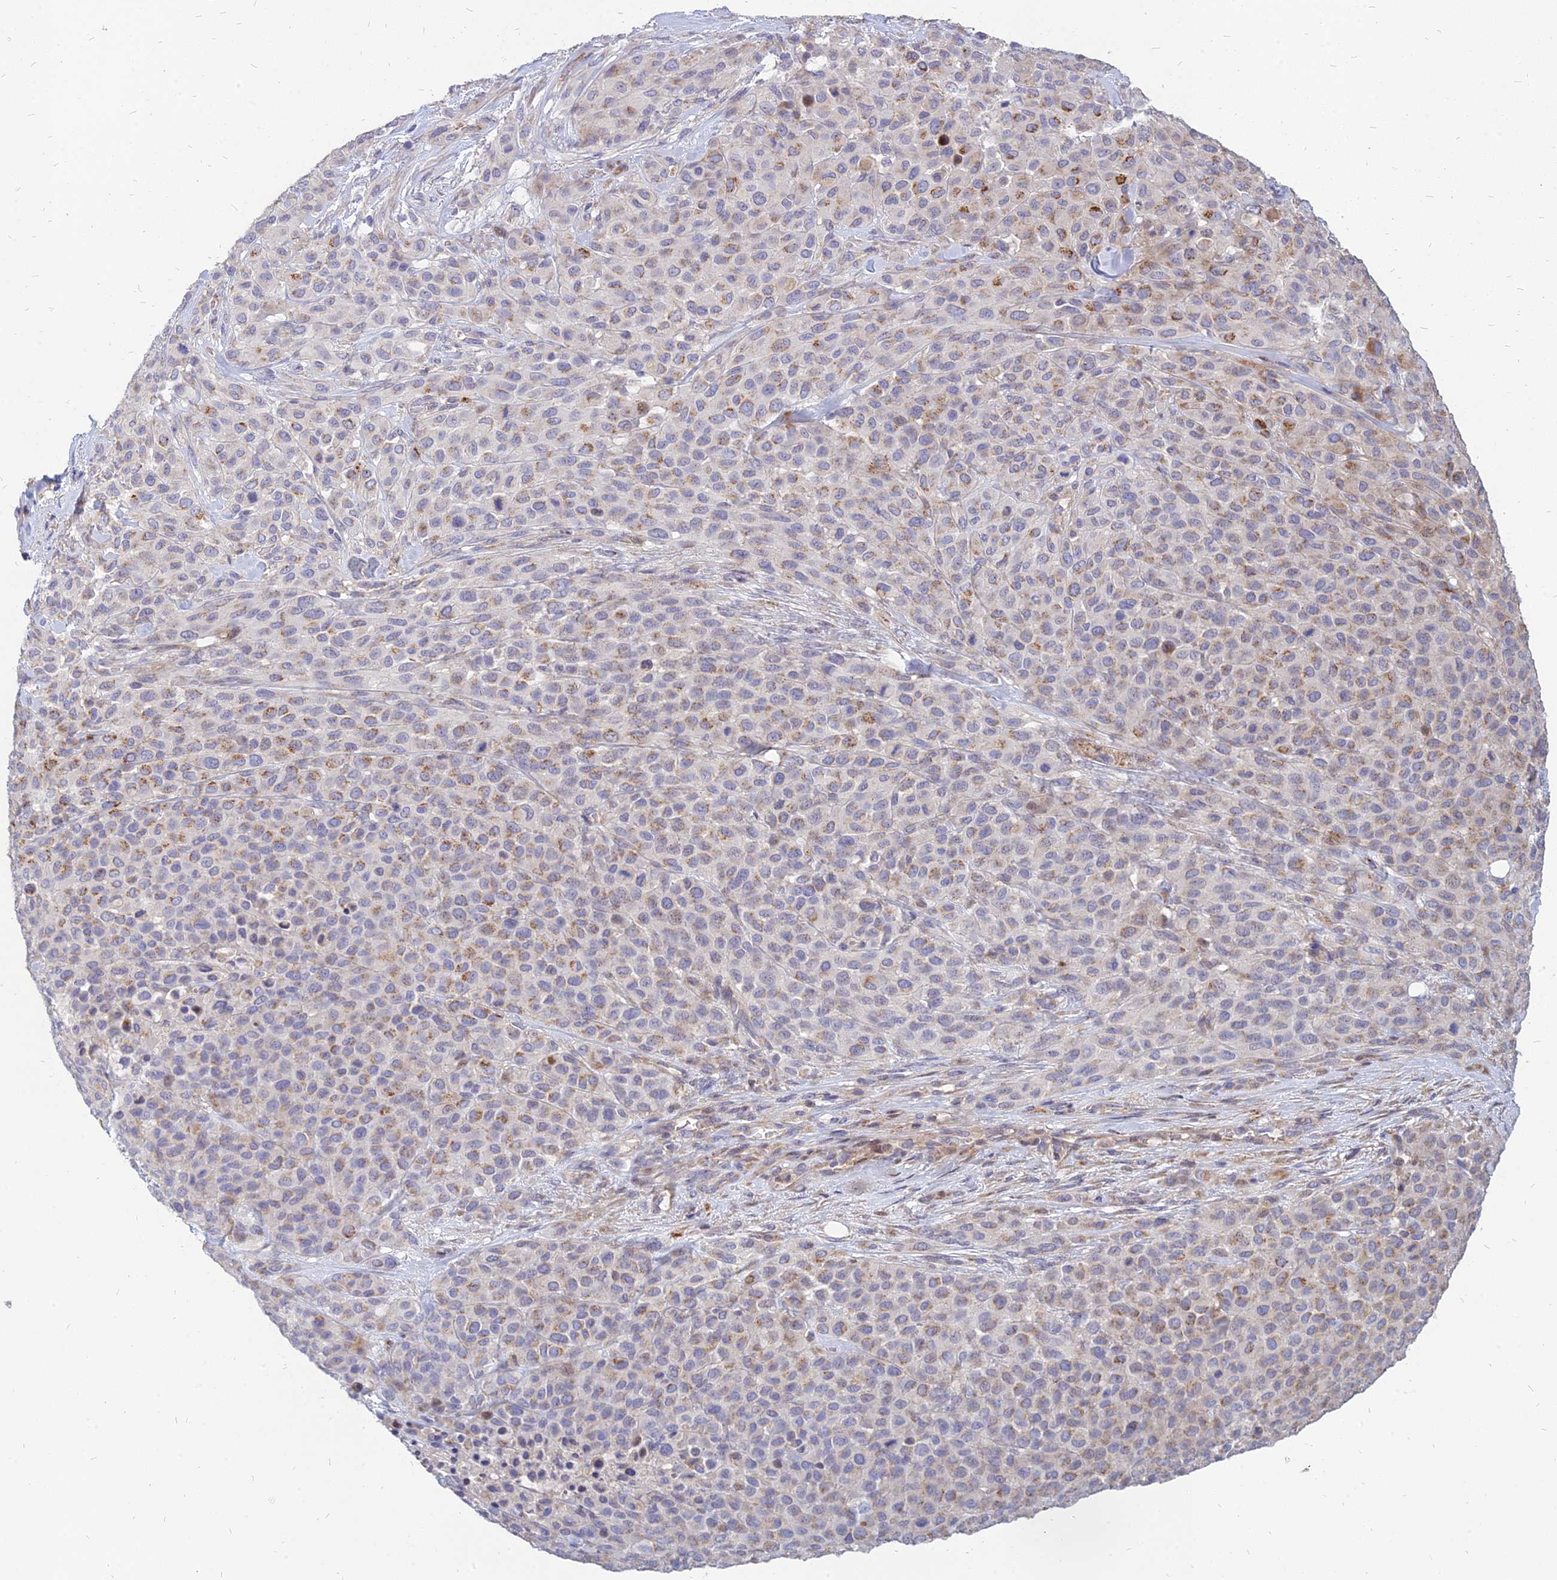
{"staining": {"intensity": "moderate", "quantity": "25%-75%", "location": "cytoplasmic/membranous"}, "tissue": "melanoma", "cell_type": "Tumor cells", "image_type": "cancer", "snomed": [{"axis": "morphology", "description": "Malignant melanoma, Metastatic site"}, {"axis": "topography", "description": "Skin"}], "caption": "Immunohistochemistry of human malignant melanoma (metastatic site) displays medium levels of moderate cytoplasmic/membranous expression in approximately 25%-75% of tumor cells.", "gene": "ST3GAL6", "patient": {"sex": "female", "age": 81}}